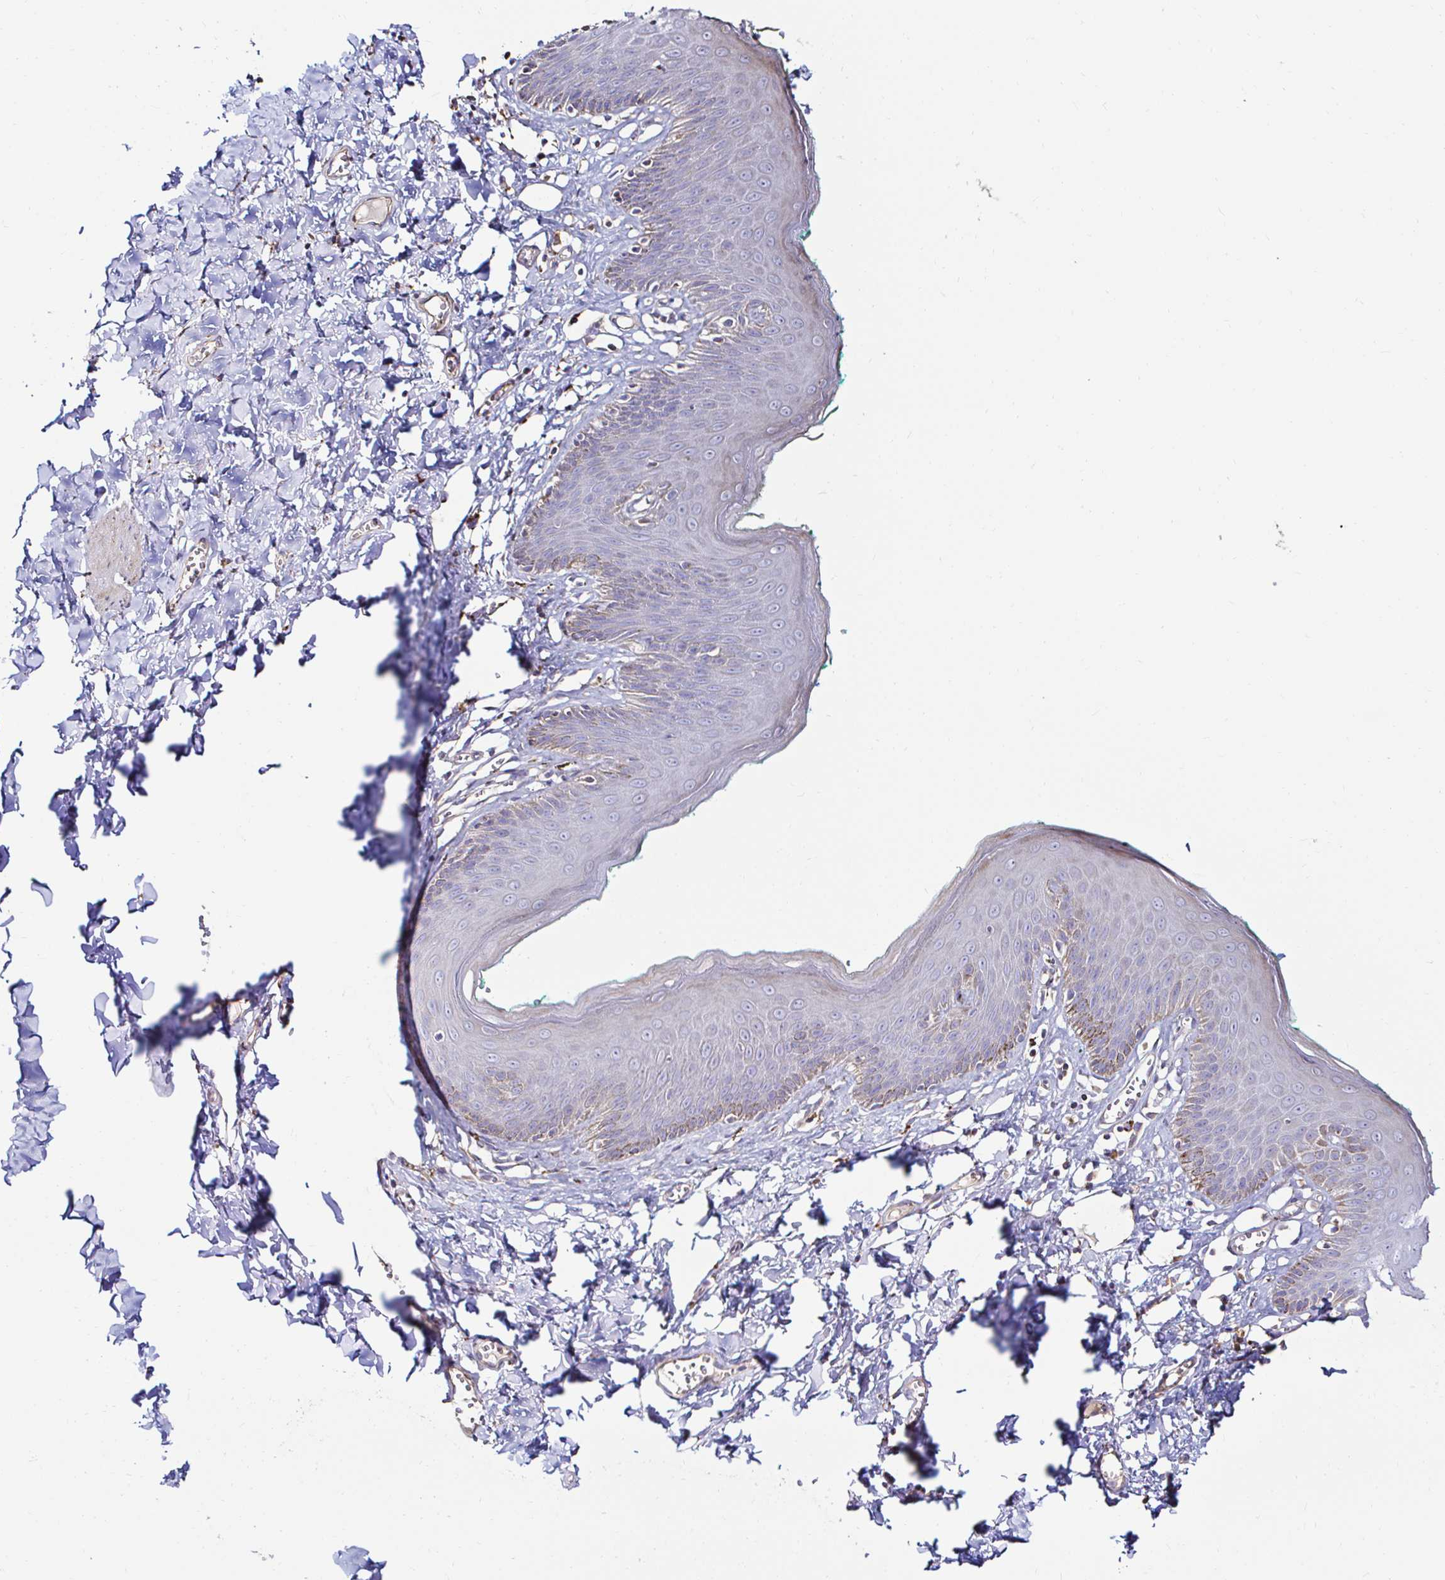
{"staining": {"intensity": "weak", "quantity": "<25%", "location": "cytoplasmic/membranous"}, "tissue": "skin", "cell_type": "Epidermal cells", "image_type": "normal", "snomed": [{"axis": "morphology", "description": "Normal tissue, NOS"}, {"axis": "topography", "description": "Vulva"}, {"axis": "topography", "description": "Peripheral nerve tissue"}], "caption": "Skin stained for a protein using immunohistochemistry displays no staining epidermal cells.", "gene": "GALNS", "patient": {"sex": "female", "age": 66}}